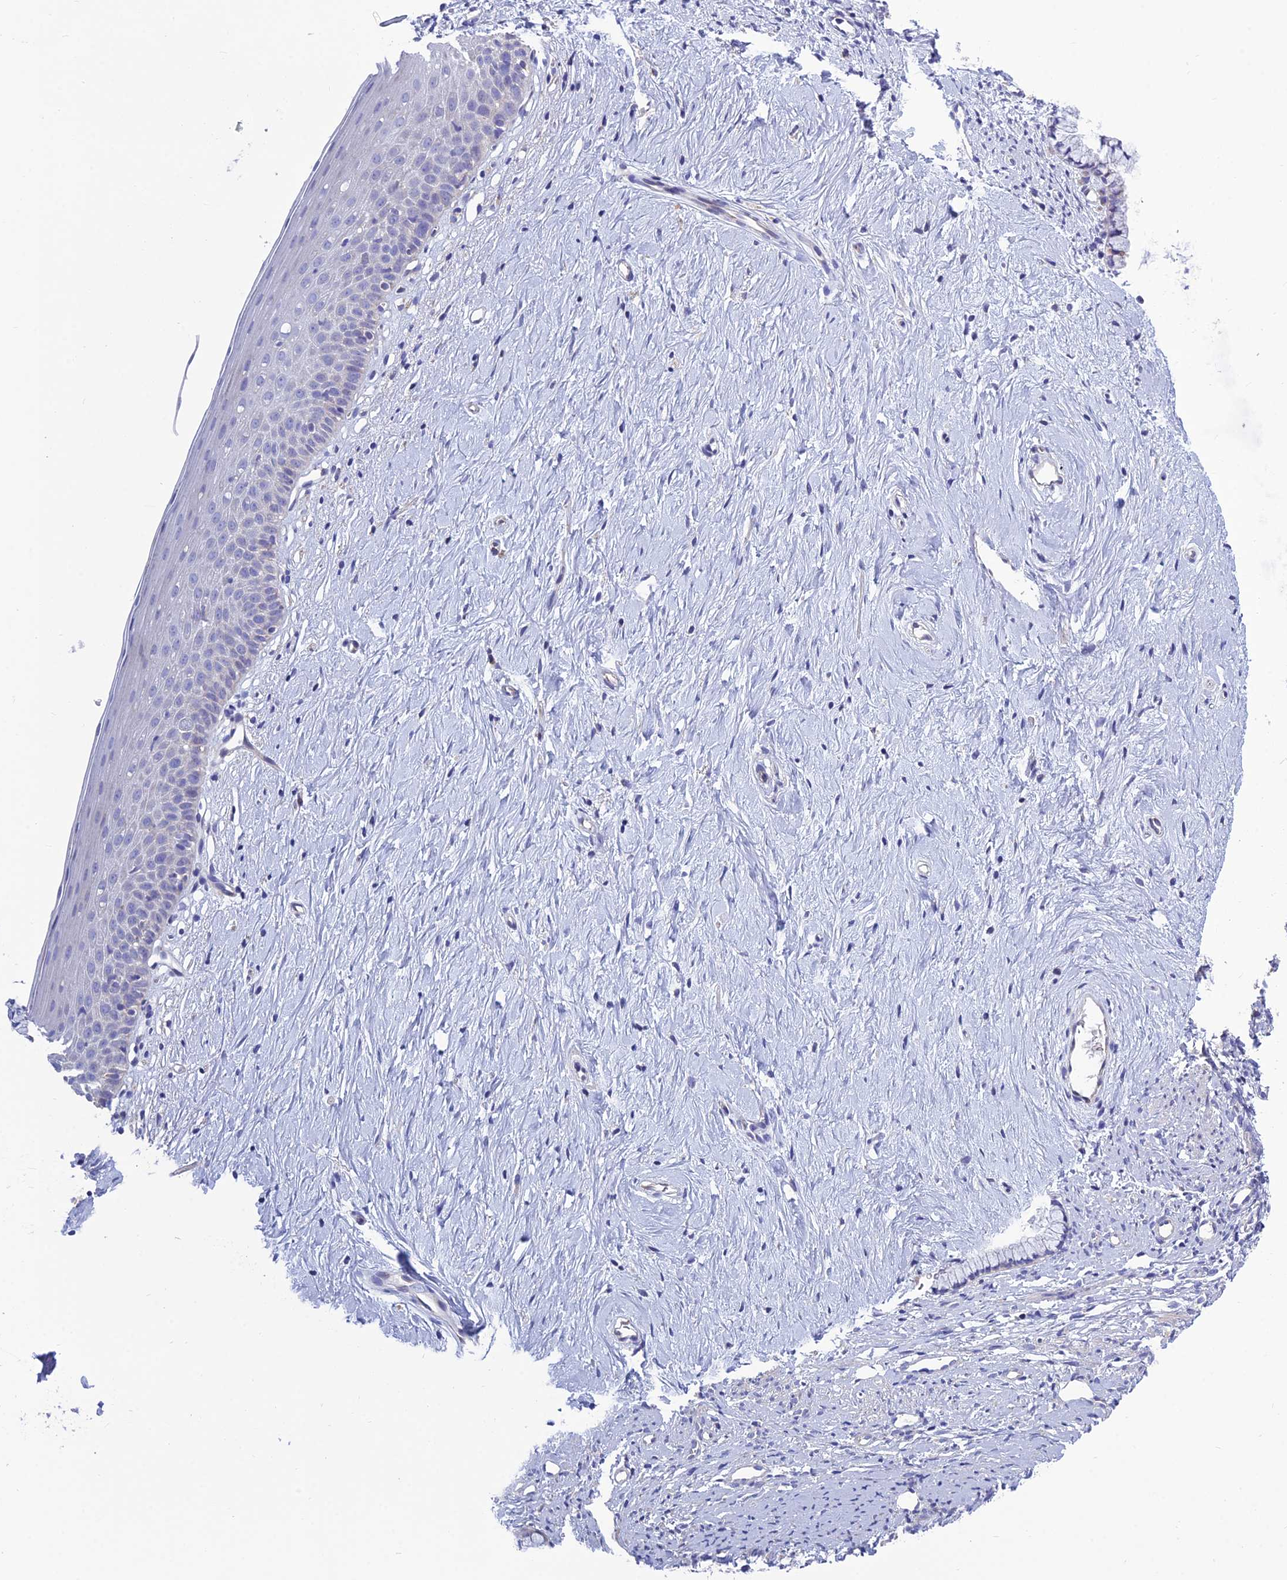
{"staining": {"intensity": "weak", "quantity": "<25%", "location": "cytoplasmic/membranous"}, "tissue": "cervix", "cell_type": "Glandular cells", "image_type": "normal", "snomed": [{"axis": "morphology", "description": "Normal tissue, NOS"}, {"axis": "topography", "description": "Cervix"}], "caption": "IHC image of normal human cervix stained for a protein (brown), which shows no expression in glandular cells.", "gene": "BHMT2", "patient": {"sex": "female", "age": 57}}